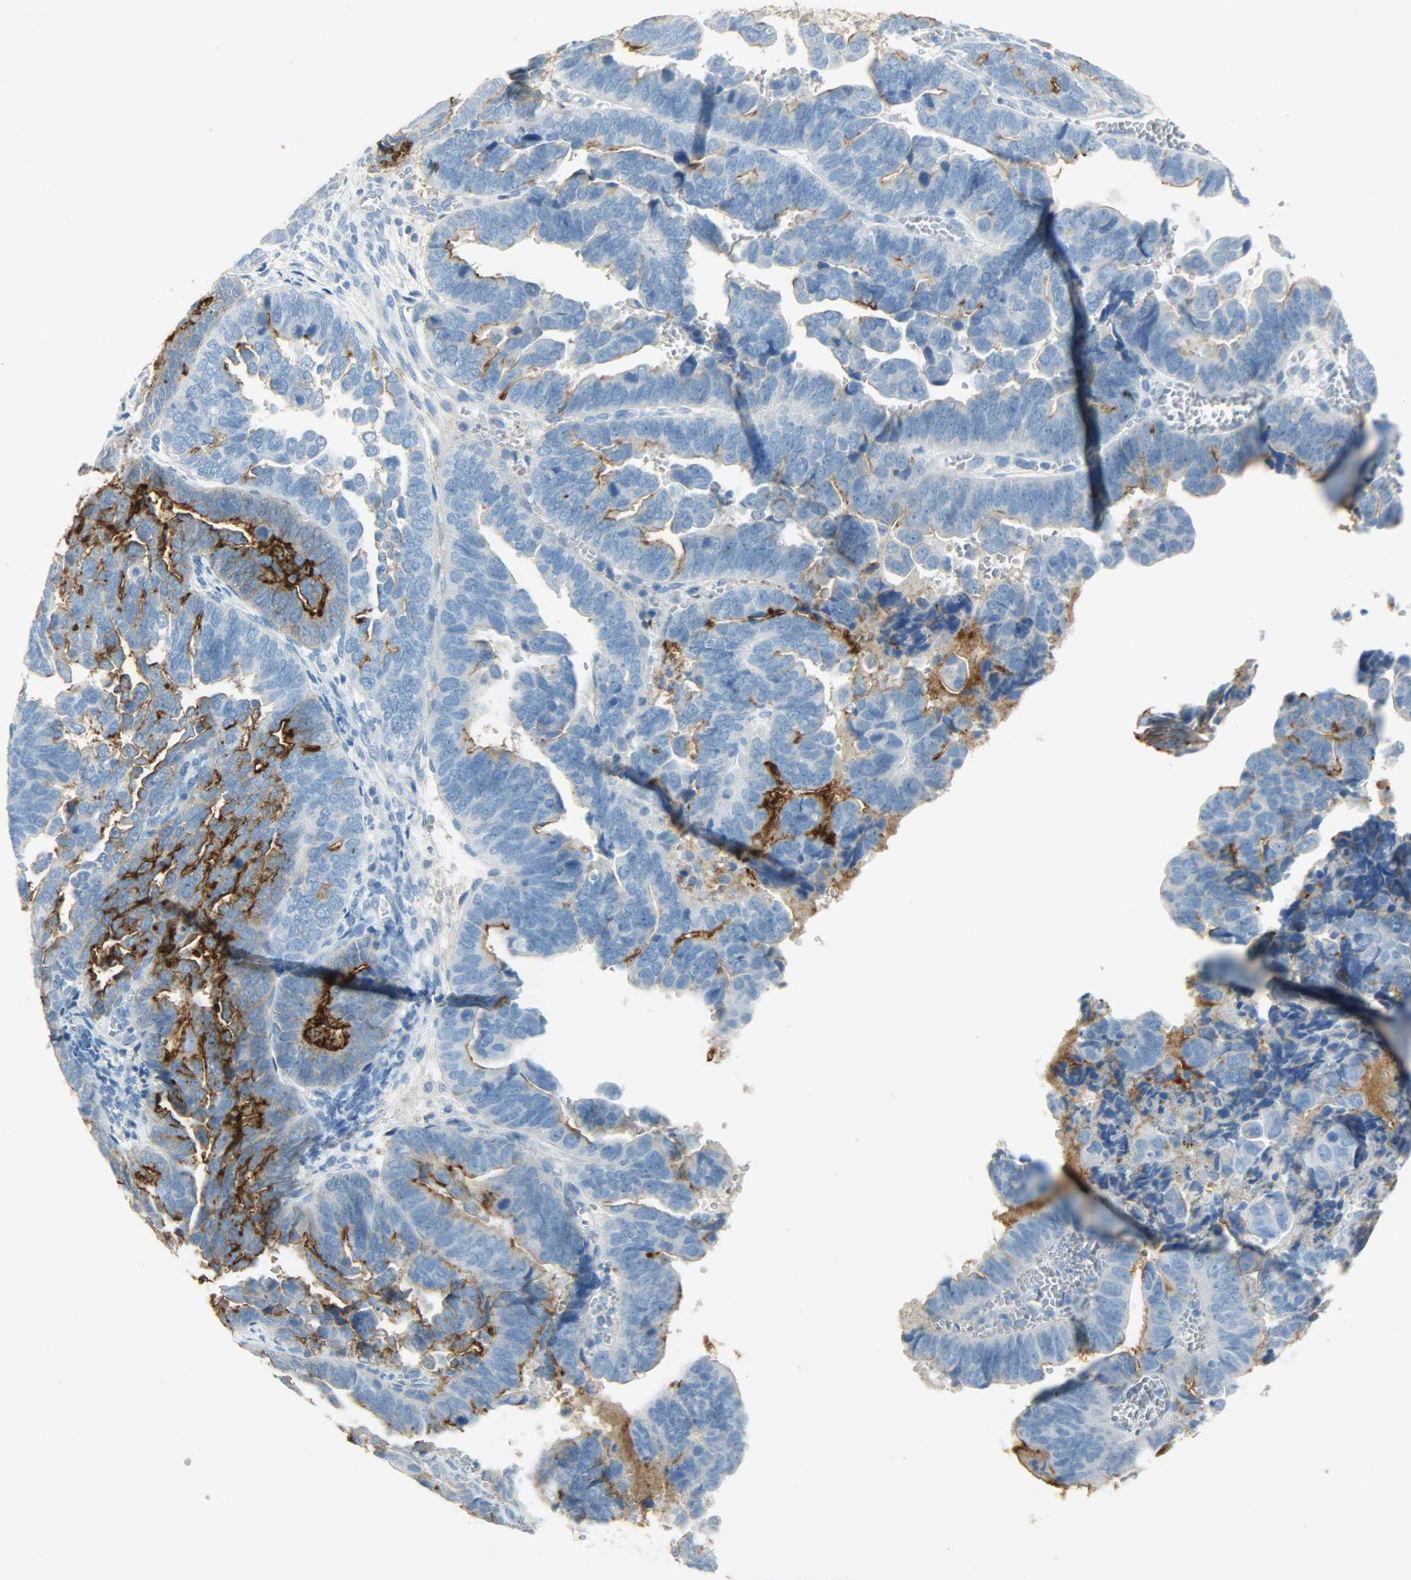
{"staining": {"intensity": "strong", "quantity": ">75%", "location": "cytoplasmic/membranous"}, "tissue": "endometrial cancer", "cell_type": "Tumor cells", "image_type": "cancer", "snomed": [{"axis": "morphology", "description": "Adenocarcinoma, NOS"}, {"axis": "topography", "description": "Endometrium"}], "caption": "Brown immunohistochemical staining in human endometrial cancer (adenocarcinoma) displays strong cytoplasmic/membranous positivity in approximately >75% of tumor cells.", "gene": "PROM1", "patient": {"sex": "female", "age": 75}}